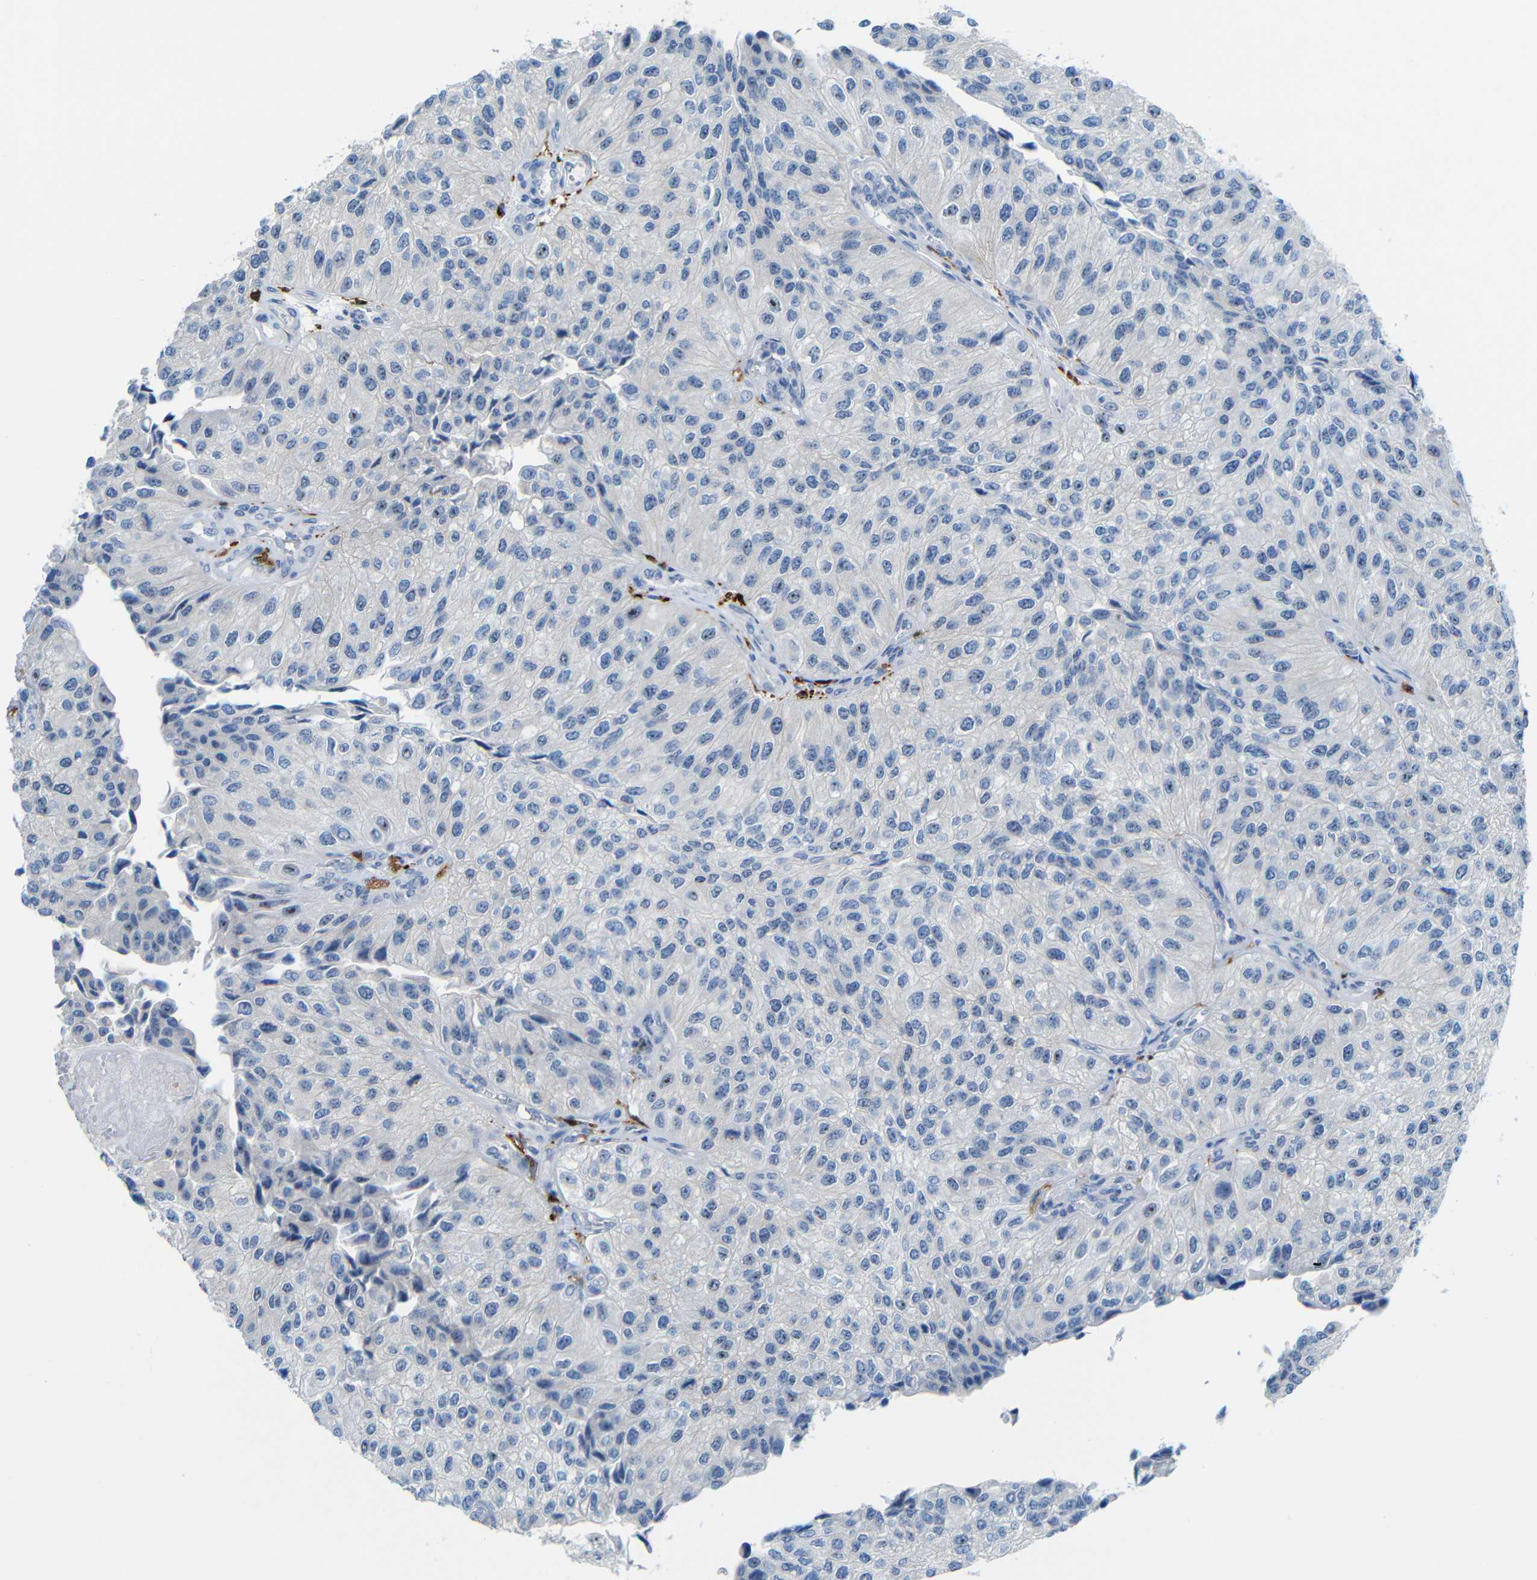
{"staining": {"intensity": "negative", "quantity": "none", "location": "none"}, "tissue": "urothelial cancer", "cell_type": "Tumor cells", "image_type": "cancer", "snomed": [{"axis": "morphology", "description": "Urothelial carcinoma, High grade"}, {"axis": "topography", "description": "Kidney"}, {"axis": "topography", "description": "Urinary bladder"}], "caption": "Protein analysis of urothelial cancer reveals no significant positivity in tumor cells.", "gene": "C1orf210", "patient": {"sex": "male", "age": 77}}